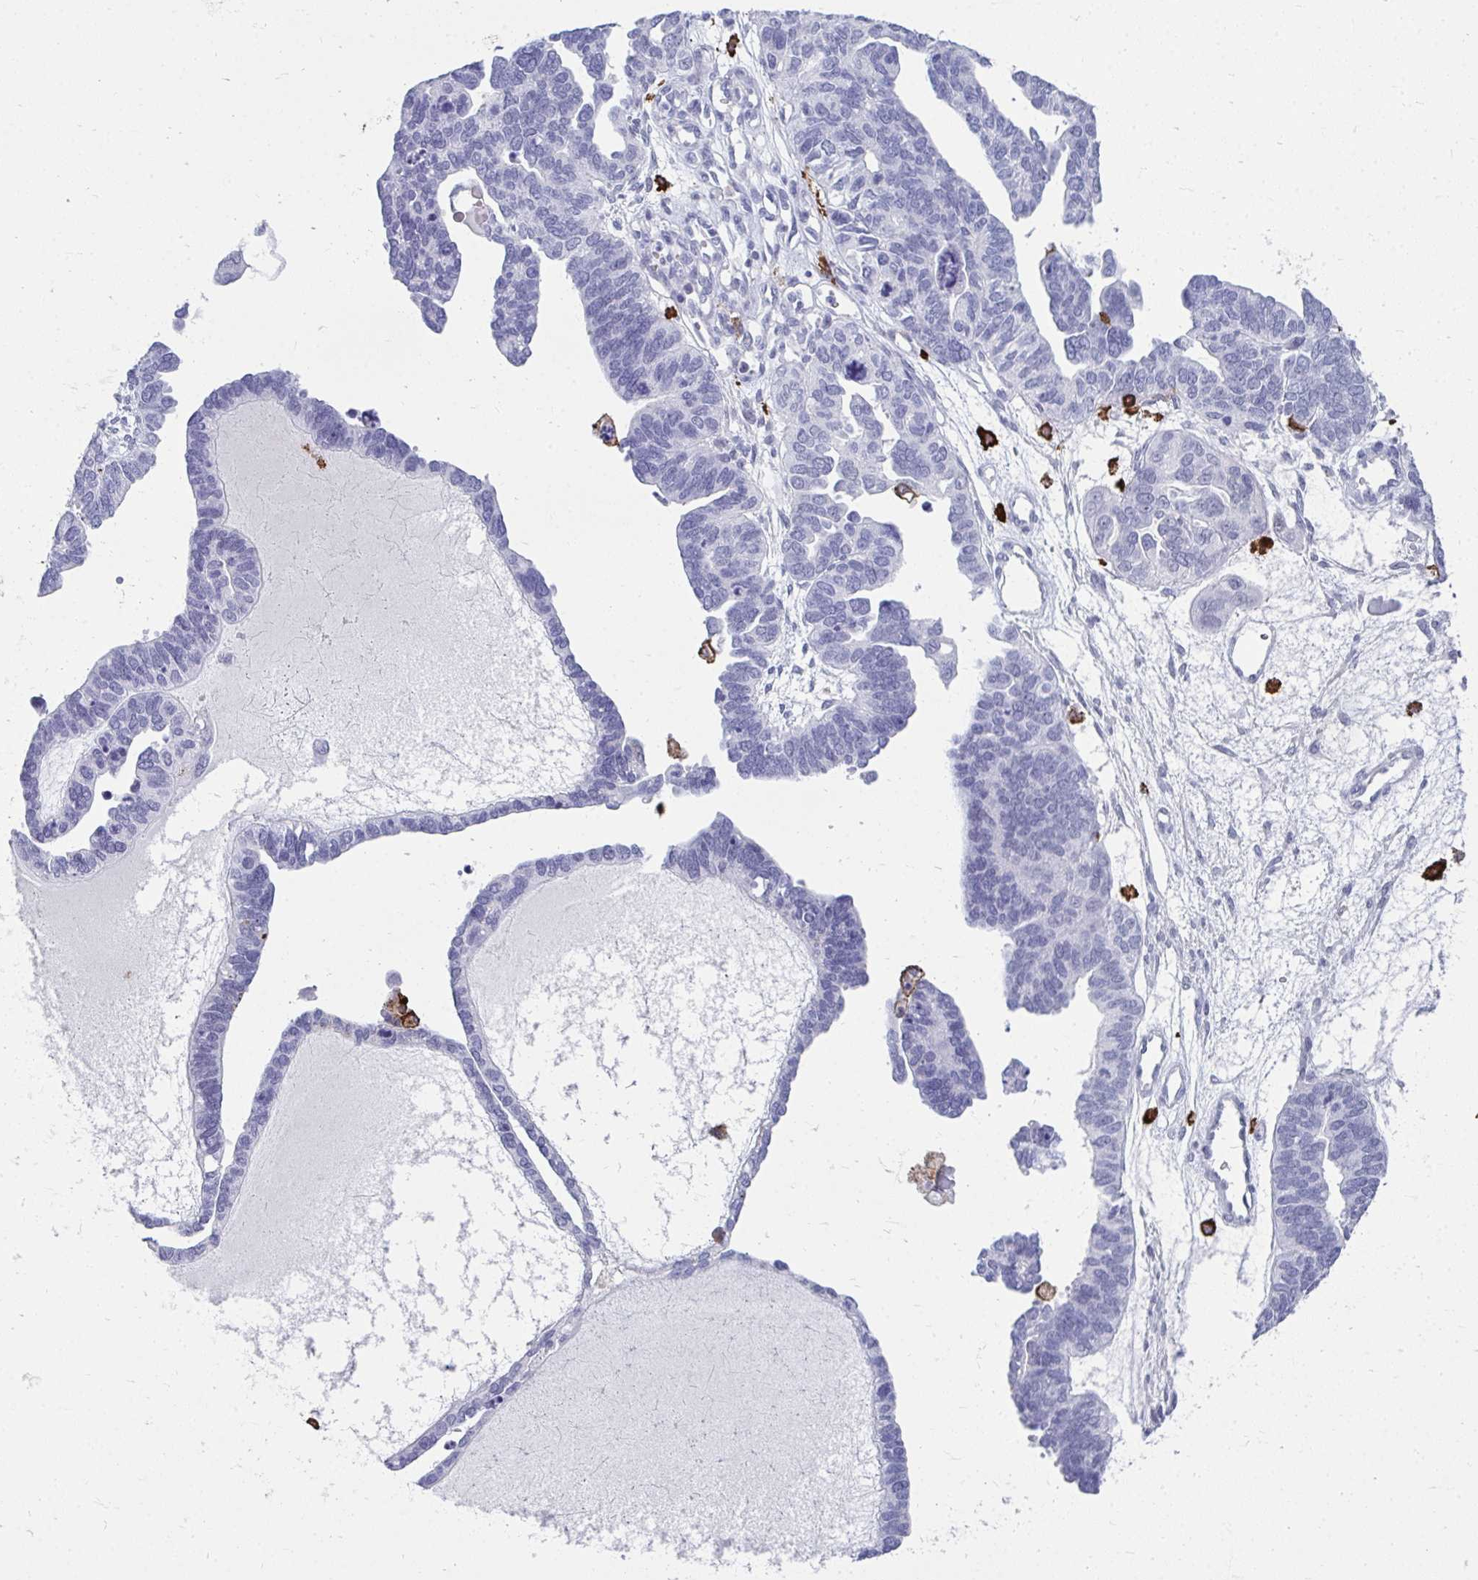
{"staining": {"intensity": "negative", "quantity": "none", "location": "none"}, "tissue": "ovarian cancer", "cell_type": "Tumor cells", "image_type": "cancer", "snomed": [{"axis": "morphology", "description": "Cystadenocarcinoma, serous, NOS"}, {"axis": "topography", "description": "Ovary"}], "caption": "High power microscopy photomicrograph of an IHC micrograph of serous cystadenocarcinoma (ovarian), revealing no significant expression in tumor cells.", "gene": "CD163", "patient": {"sex": "female", "age": 51}}